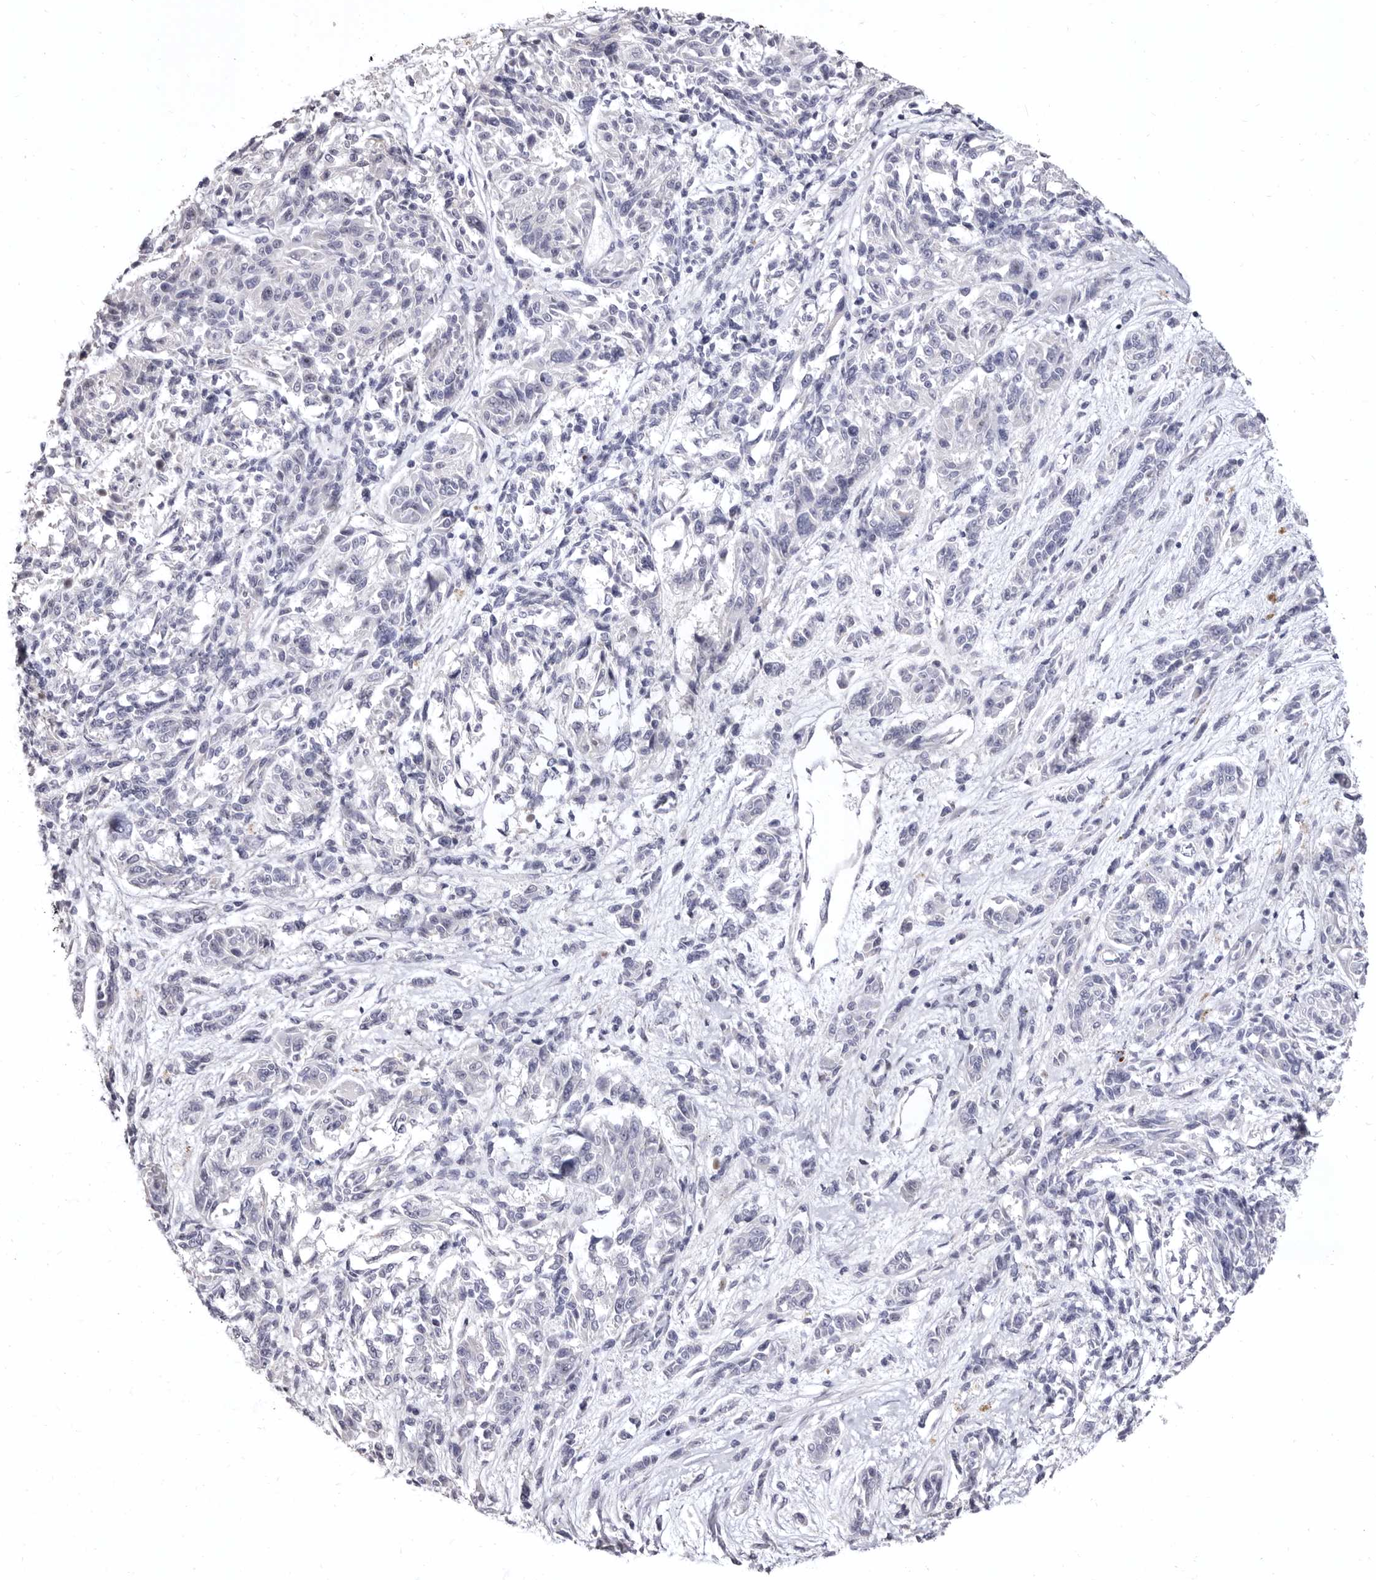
{"staining": {"intensity": "negative", "quantity": "none", "location": "none"}, "tissue": "melanoma", "cell_type": "Tumor cells", "image_type": "cancer", "snomed": [{"axis": "morphology", "description": "Malignant melanoma, NOS"}, {"axis": "topography", "description": "Skin"}], "caption": "Tumor cells are negative for brown protein staining in melanoma.", "gene": "AIDA", "patient": {"sex": "male", "age": 53}}